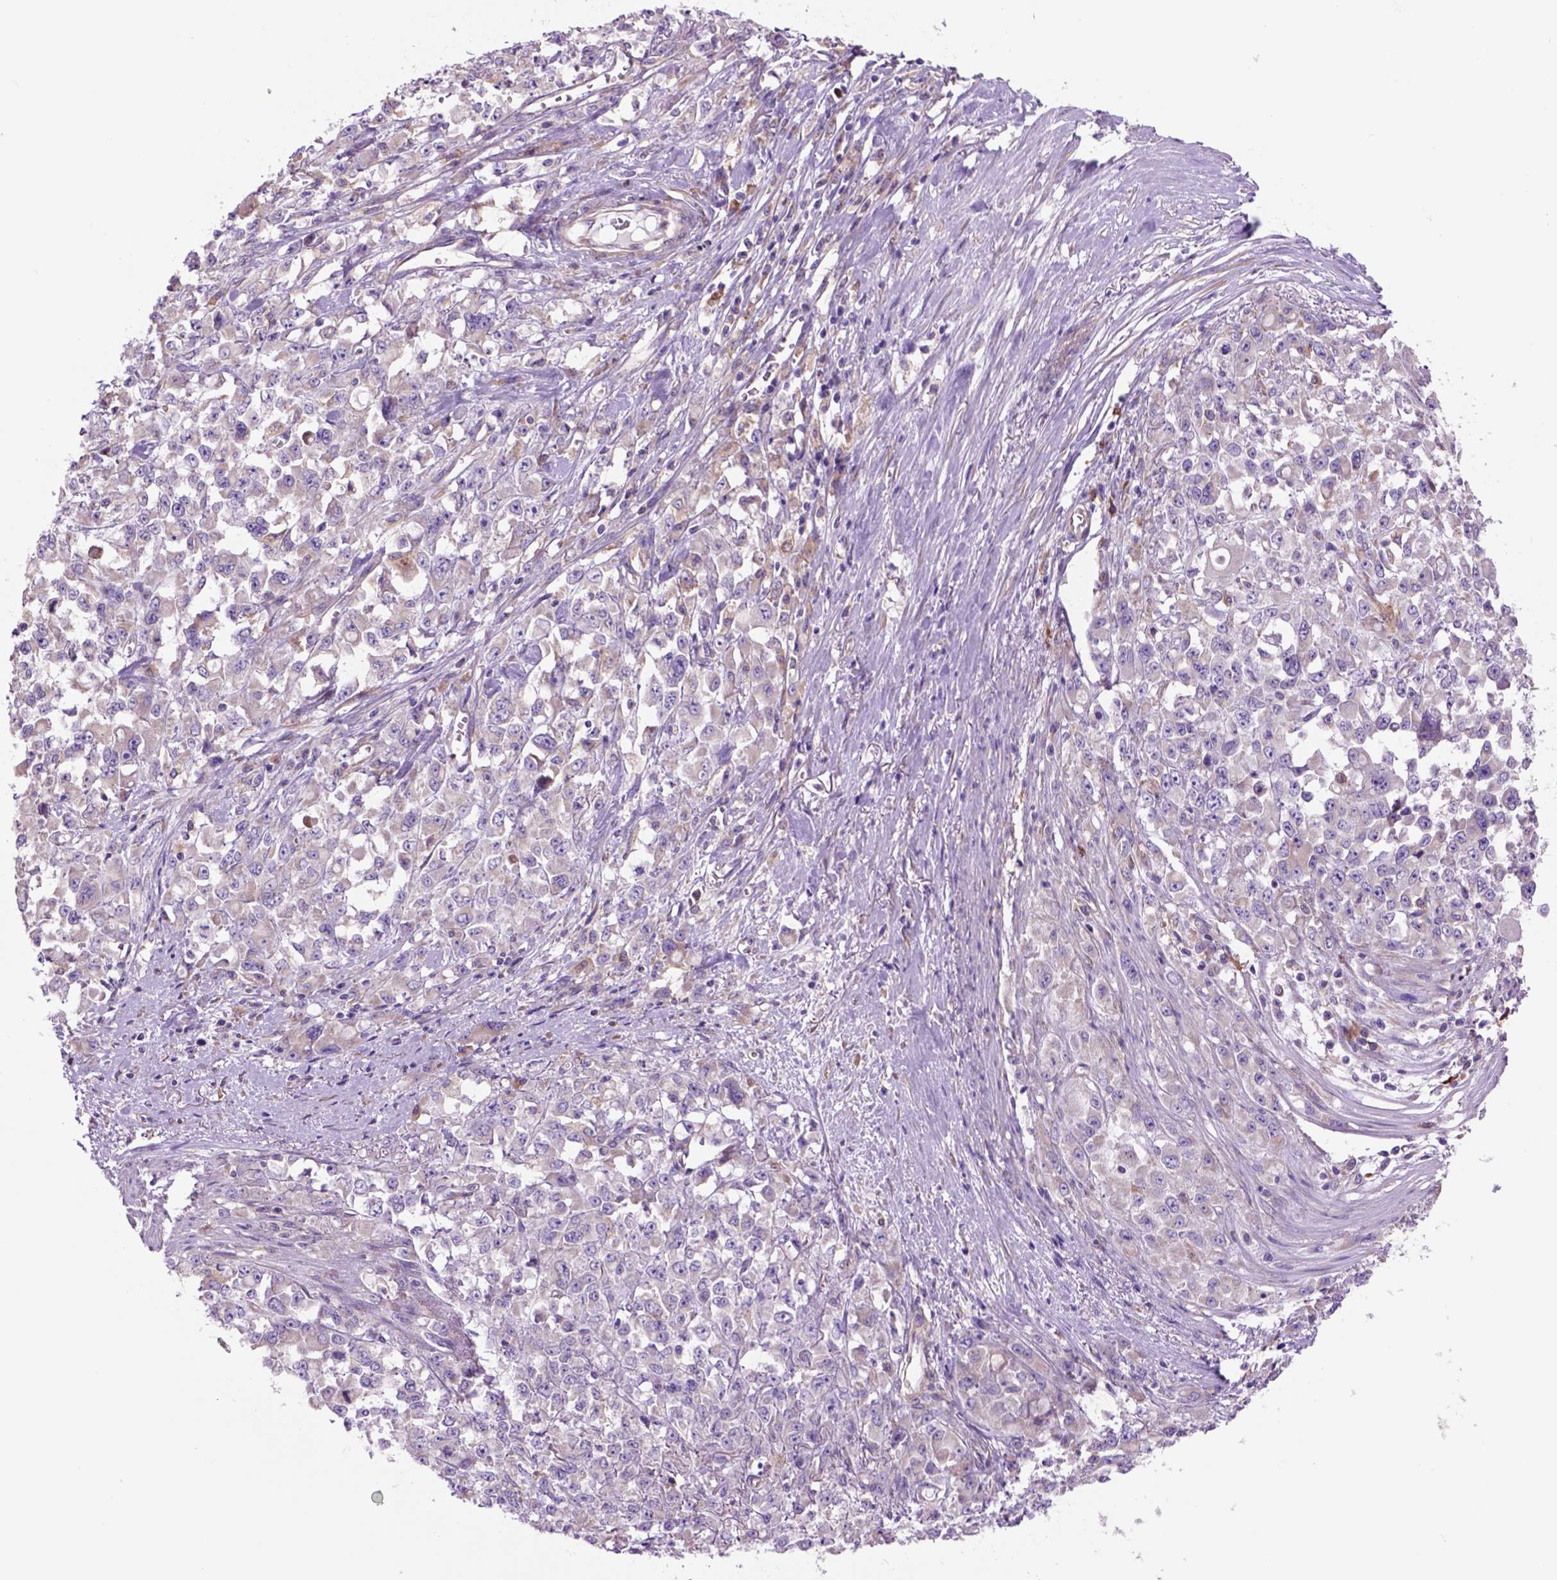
{"staining": {"intensity": "negative", "quantity": "none", "location": "none"}, "tissue": "stomach cancer", "cell_type": "Tumor cells", "image_type": "cancer", "snomed": [{"axis": "morphology", "description": "Adenocarcinoma, NOS"}, {"axis": "topography", "description": "Stomach"}], "caption": "Immunohistochemistry (IHC) histopathology image of stomach cancer (adenocarcinoma) stained for a protein (brown), which reveals no staining in tumor cells.", "gene": "PIAS3", "patient": {"sex": "female", "age": 76}}